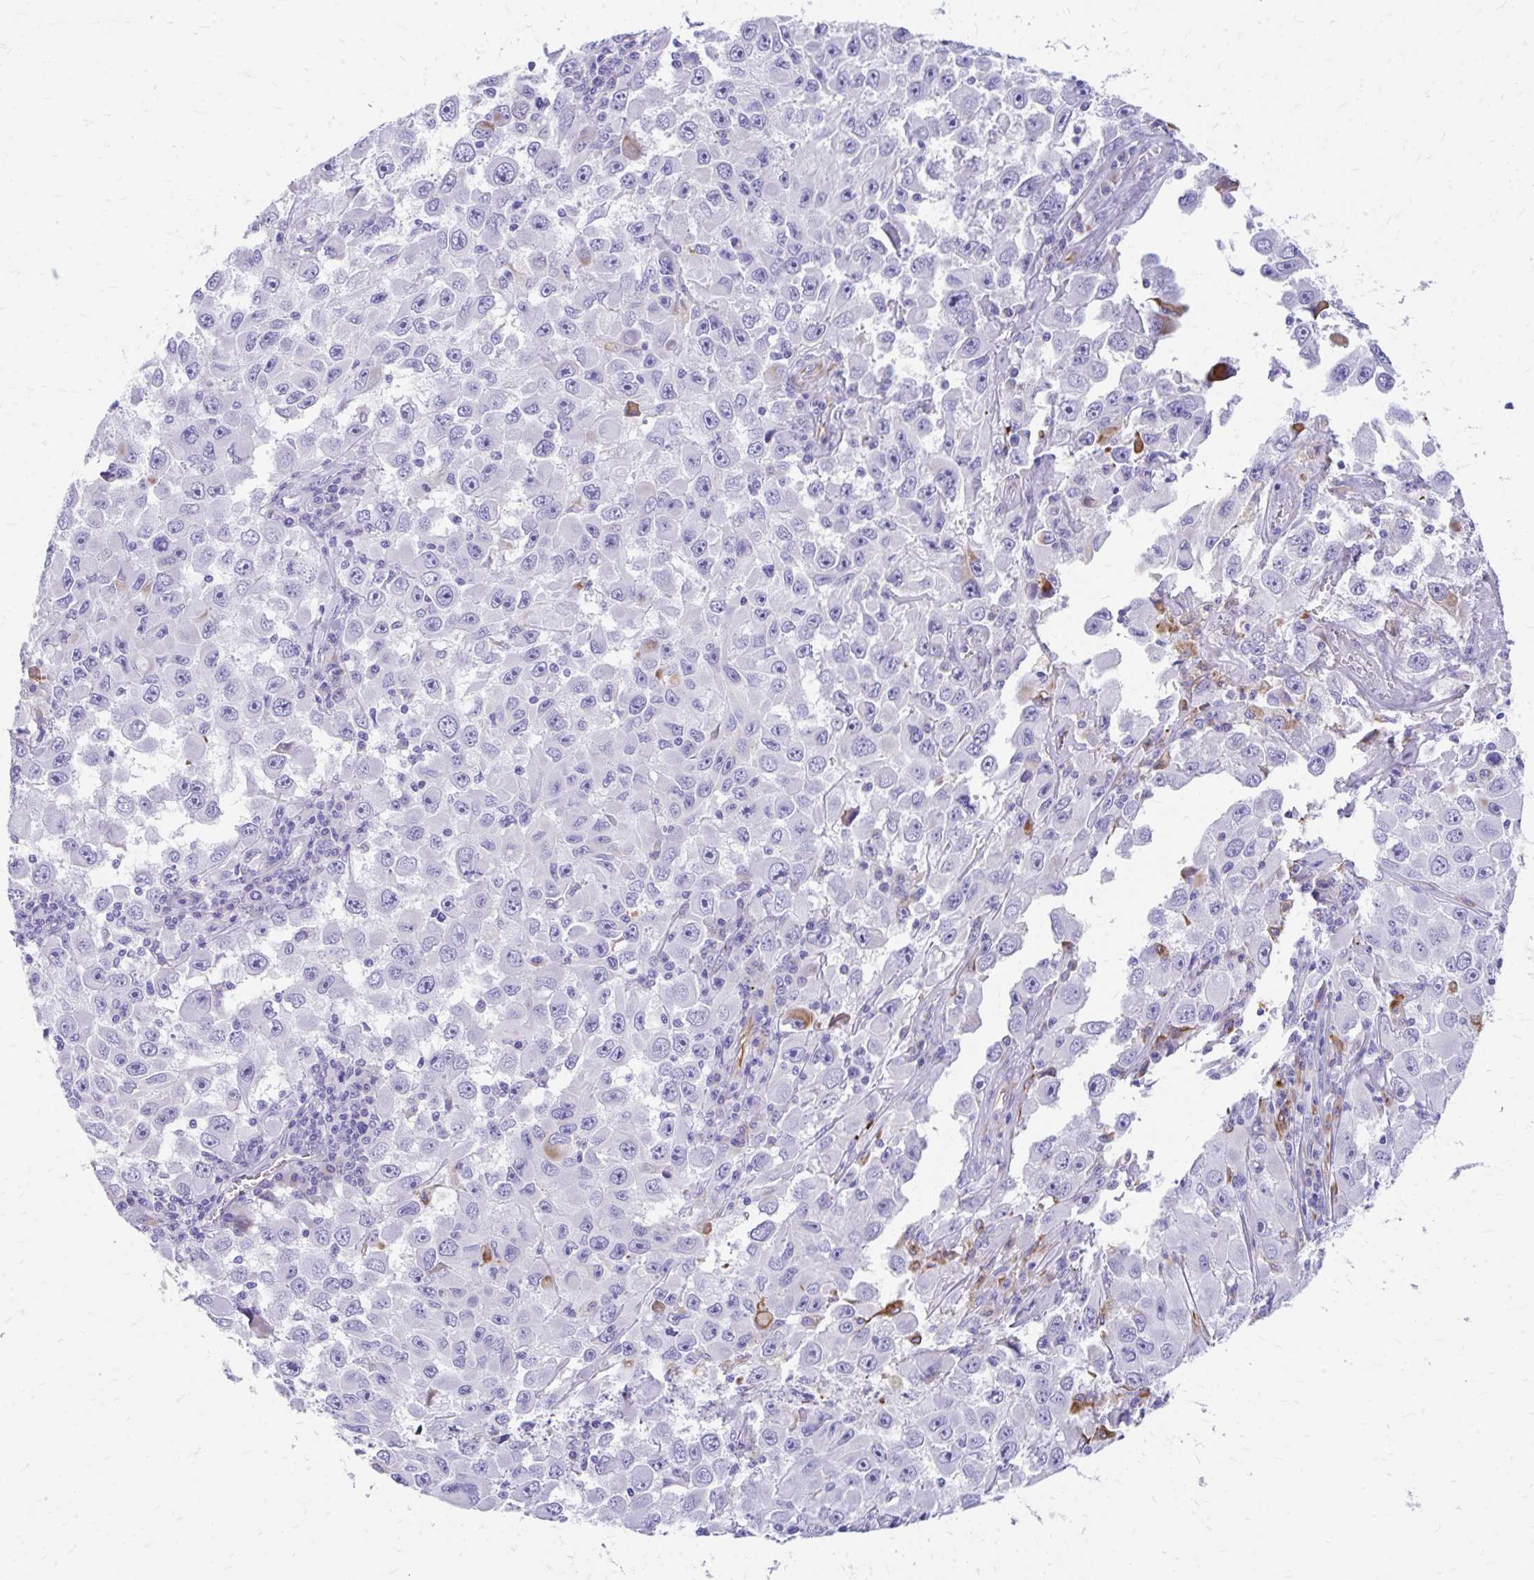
{"staining": {"intensity": "negative", "quantity": "none", "location": "none"}, "tissue": "melanoma", "cell_type": "Tumor cells", "image_type": "cancer", "snomed": [{"axis": "morphology", "description": "Malignant melanoma, Metastatic site"}, {"axis": "topography", "description": "Lymph node"}], "caption": "Malignant melanoma (metastatic site) was stained to show a protein in brown. There is no significant staining in tumor cells. (DAB immunohistochemistry (IHC) visualized using brightfield microscopy, high magnification).", "gene": "ZNF699", "patient": {"sex": "female", "age": 67}}